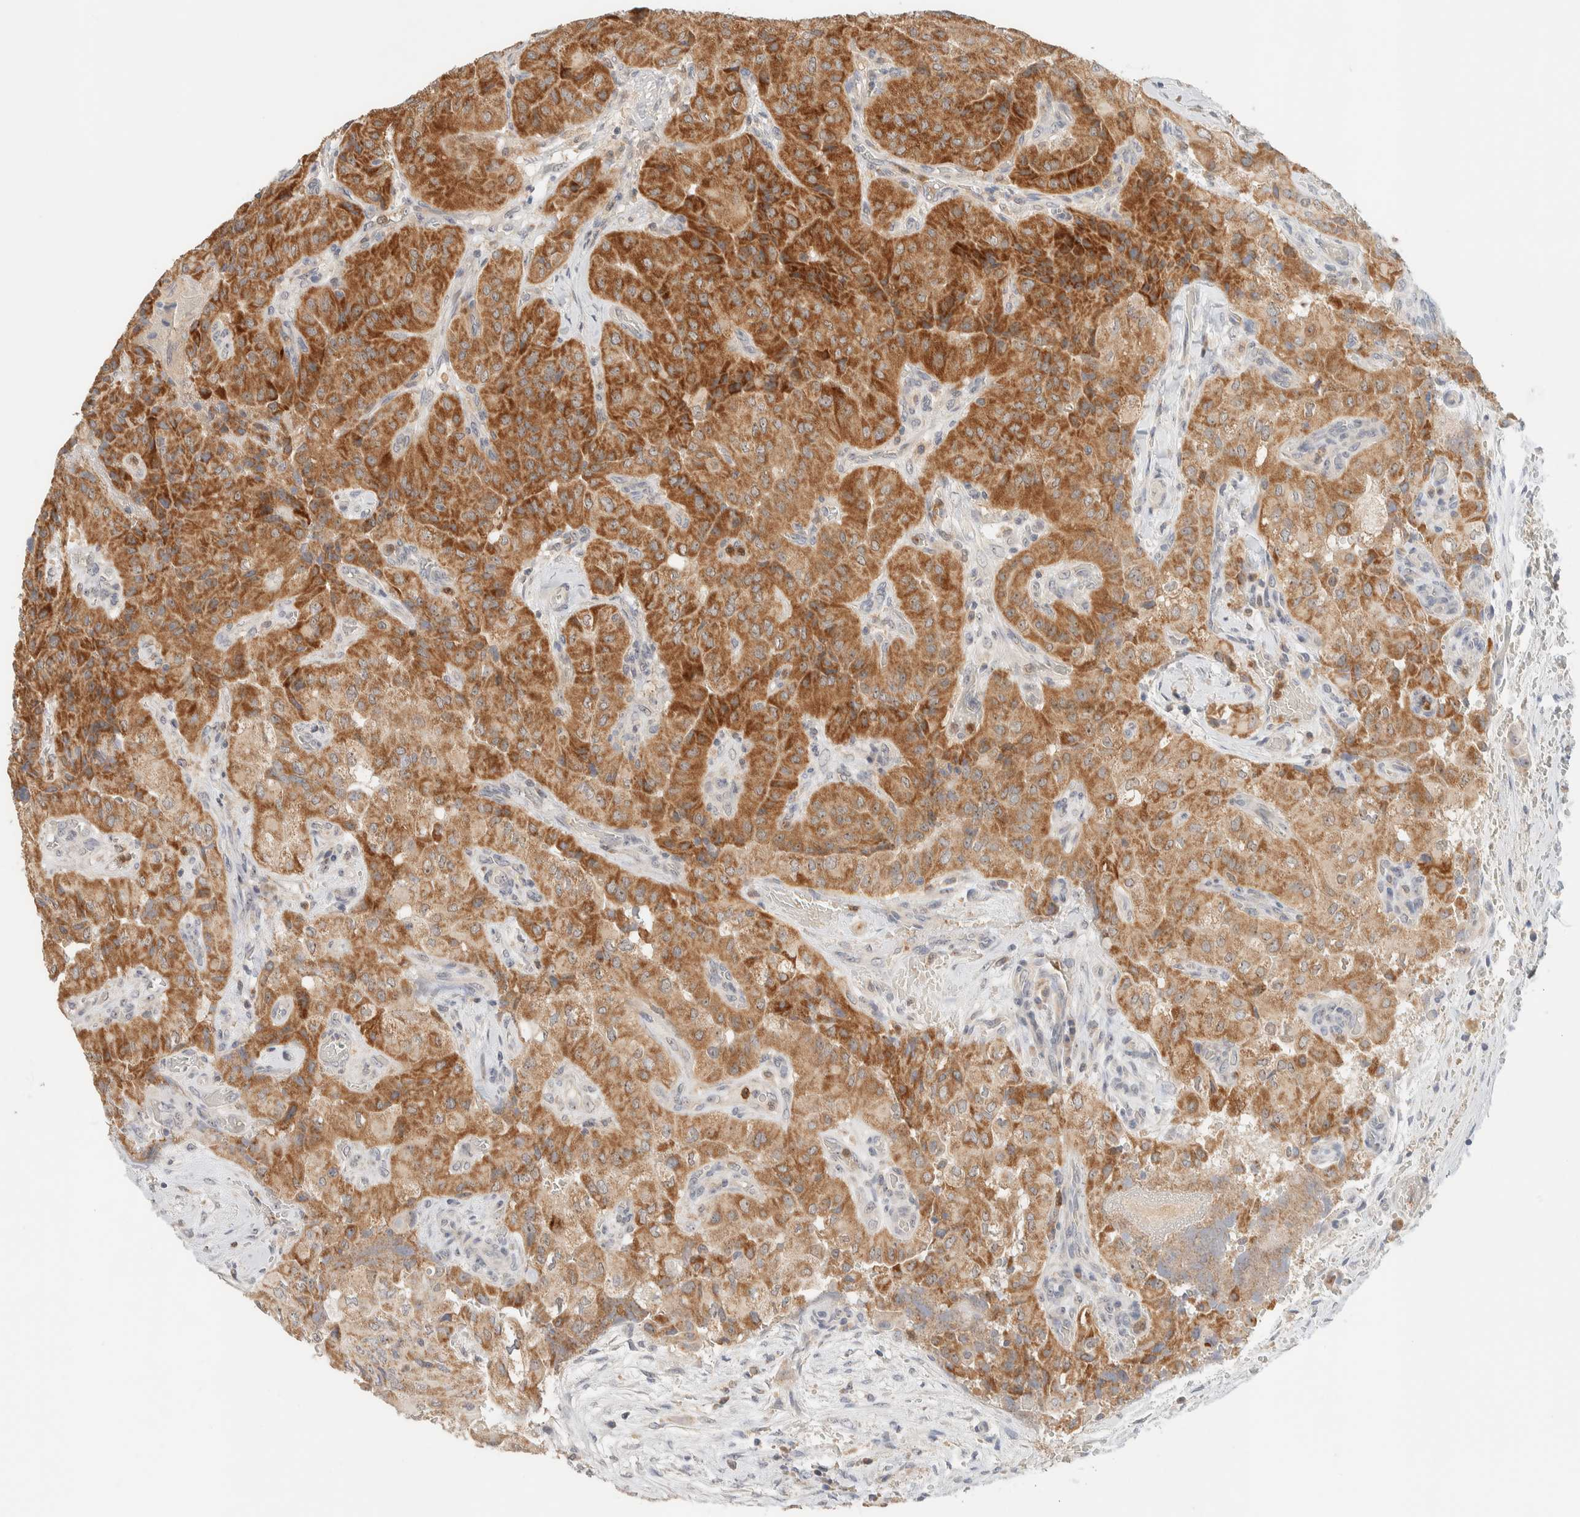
{"staining": {"intensity": "strong", "quantity": ">75%", "location": "cytoplasmic/membranous"}, "tissue": "thyroid cancer", "cell_type": "Tumor cells", "image_type": "cancer", "snomed": [{"axis": "morphology", "description": "Papillary adenocarcinoma, NOS"}, {"axis": "topography", "description": "Thyroid gland"}], "caption": "Immunohistochemical staining of thyroid cancer shows high levels of strong cytoplasmic/membranous positivity in approximately >75% of tumor cells.", "gene": "HDHD3", "patient": {"sex": "female", "age": 59}}